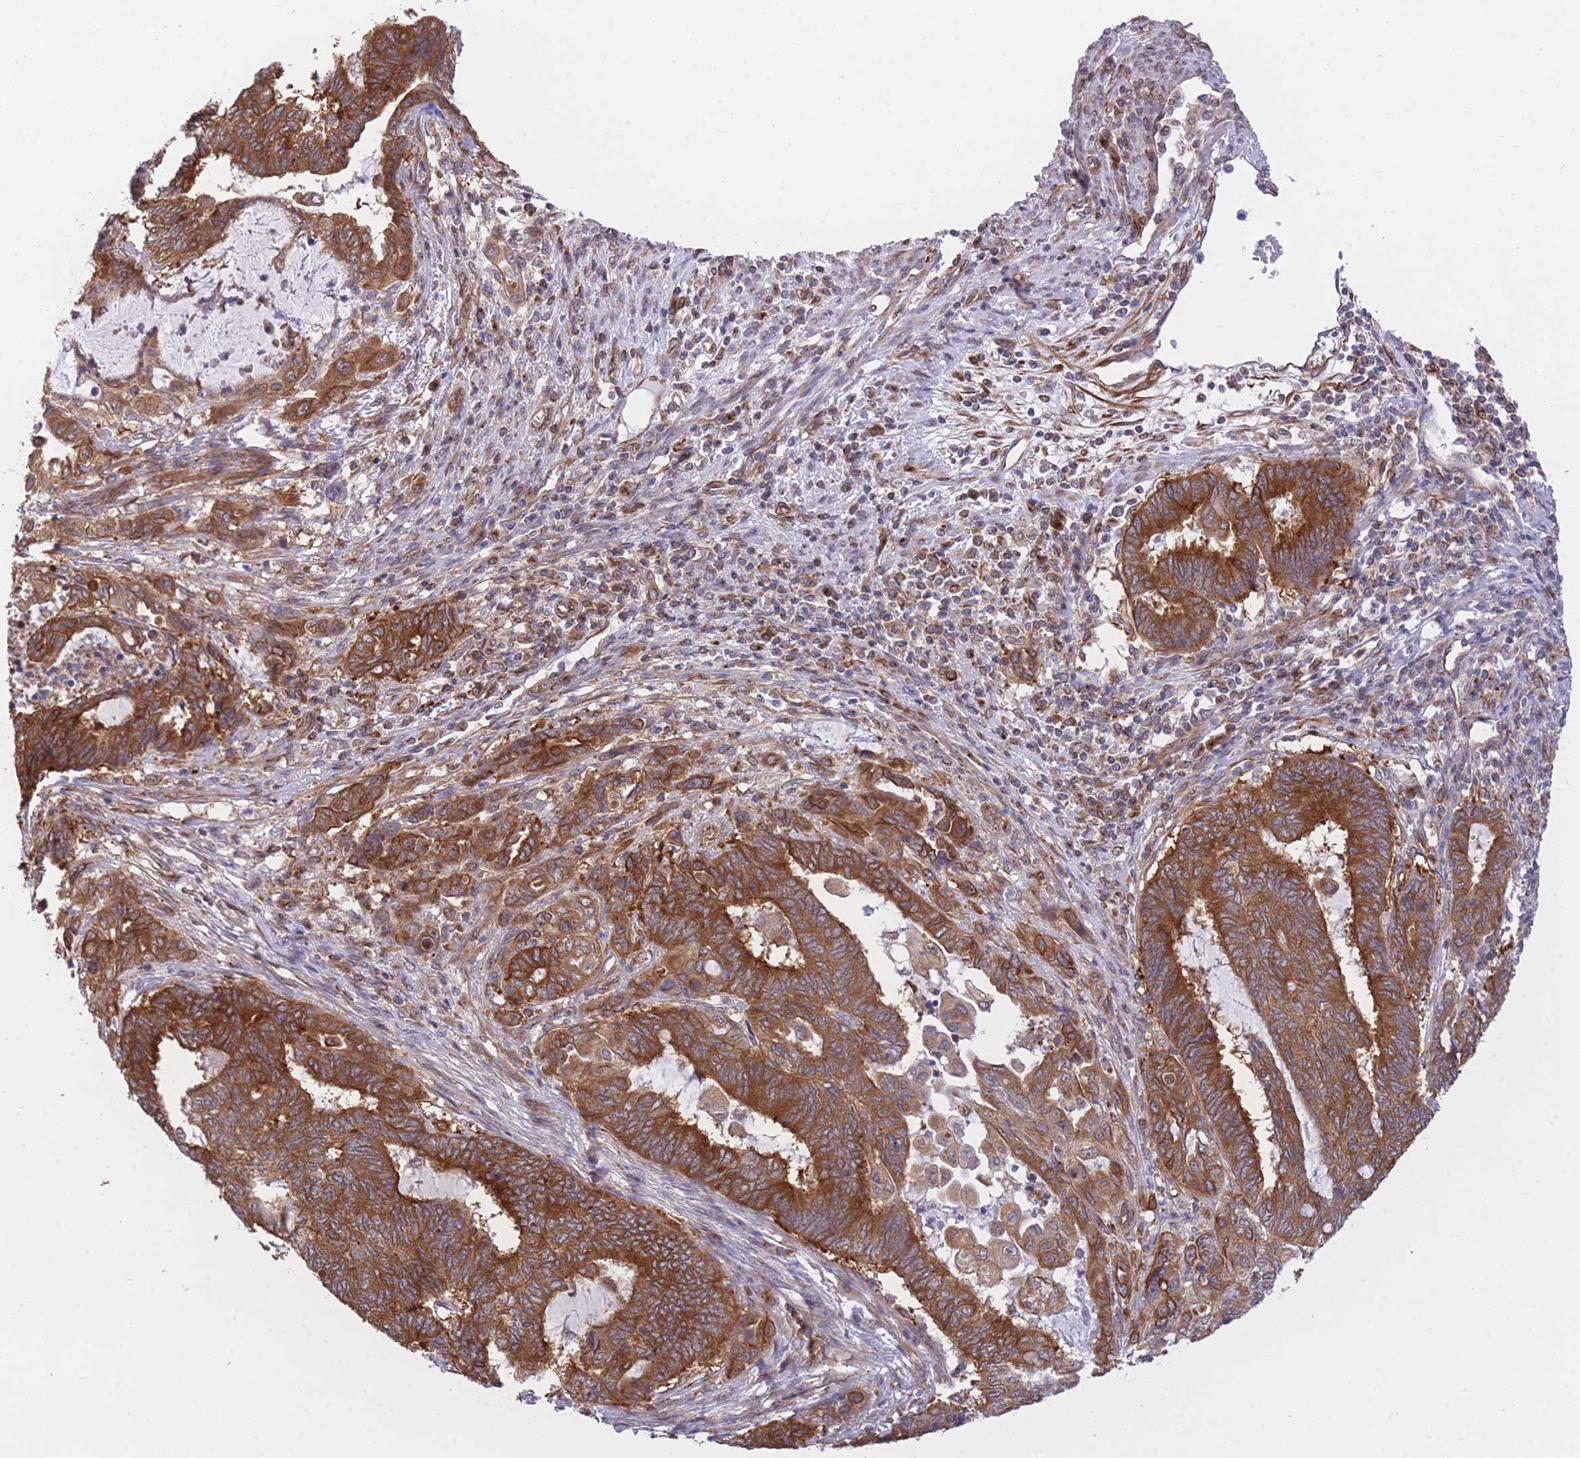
{"staining": {"intensity": "strong", "quantity": ">75%", "location": "cytoplasmic/membranous"}, "tissue": "endometrial cancer", "cell_type": "Tumor cells", "image_type": "cancer", "snomed": [{"axis": "morphology", "description": "Adenocarcinoma, NOS"}, {"axis": "topography", "description": "Uterus"}, {"axis": "topography", "description": "Endometrium"}], "caption": "A high amount of strong cytoplasmic/membranous staining is appreciated in about >75% of tumor cells in endometrial cancer tissue.", "gene": "EXOSC8", "patient": {"sex": "female", "age": 70}}